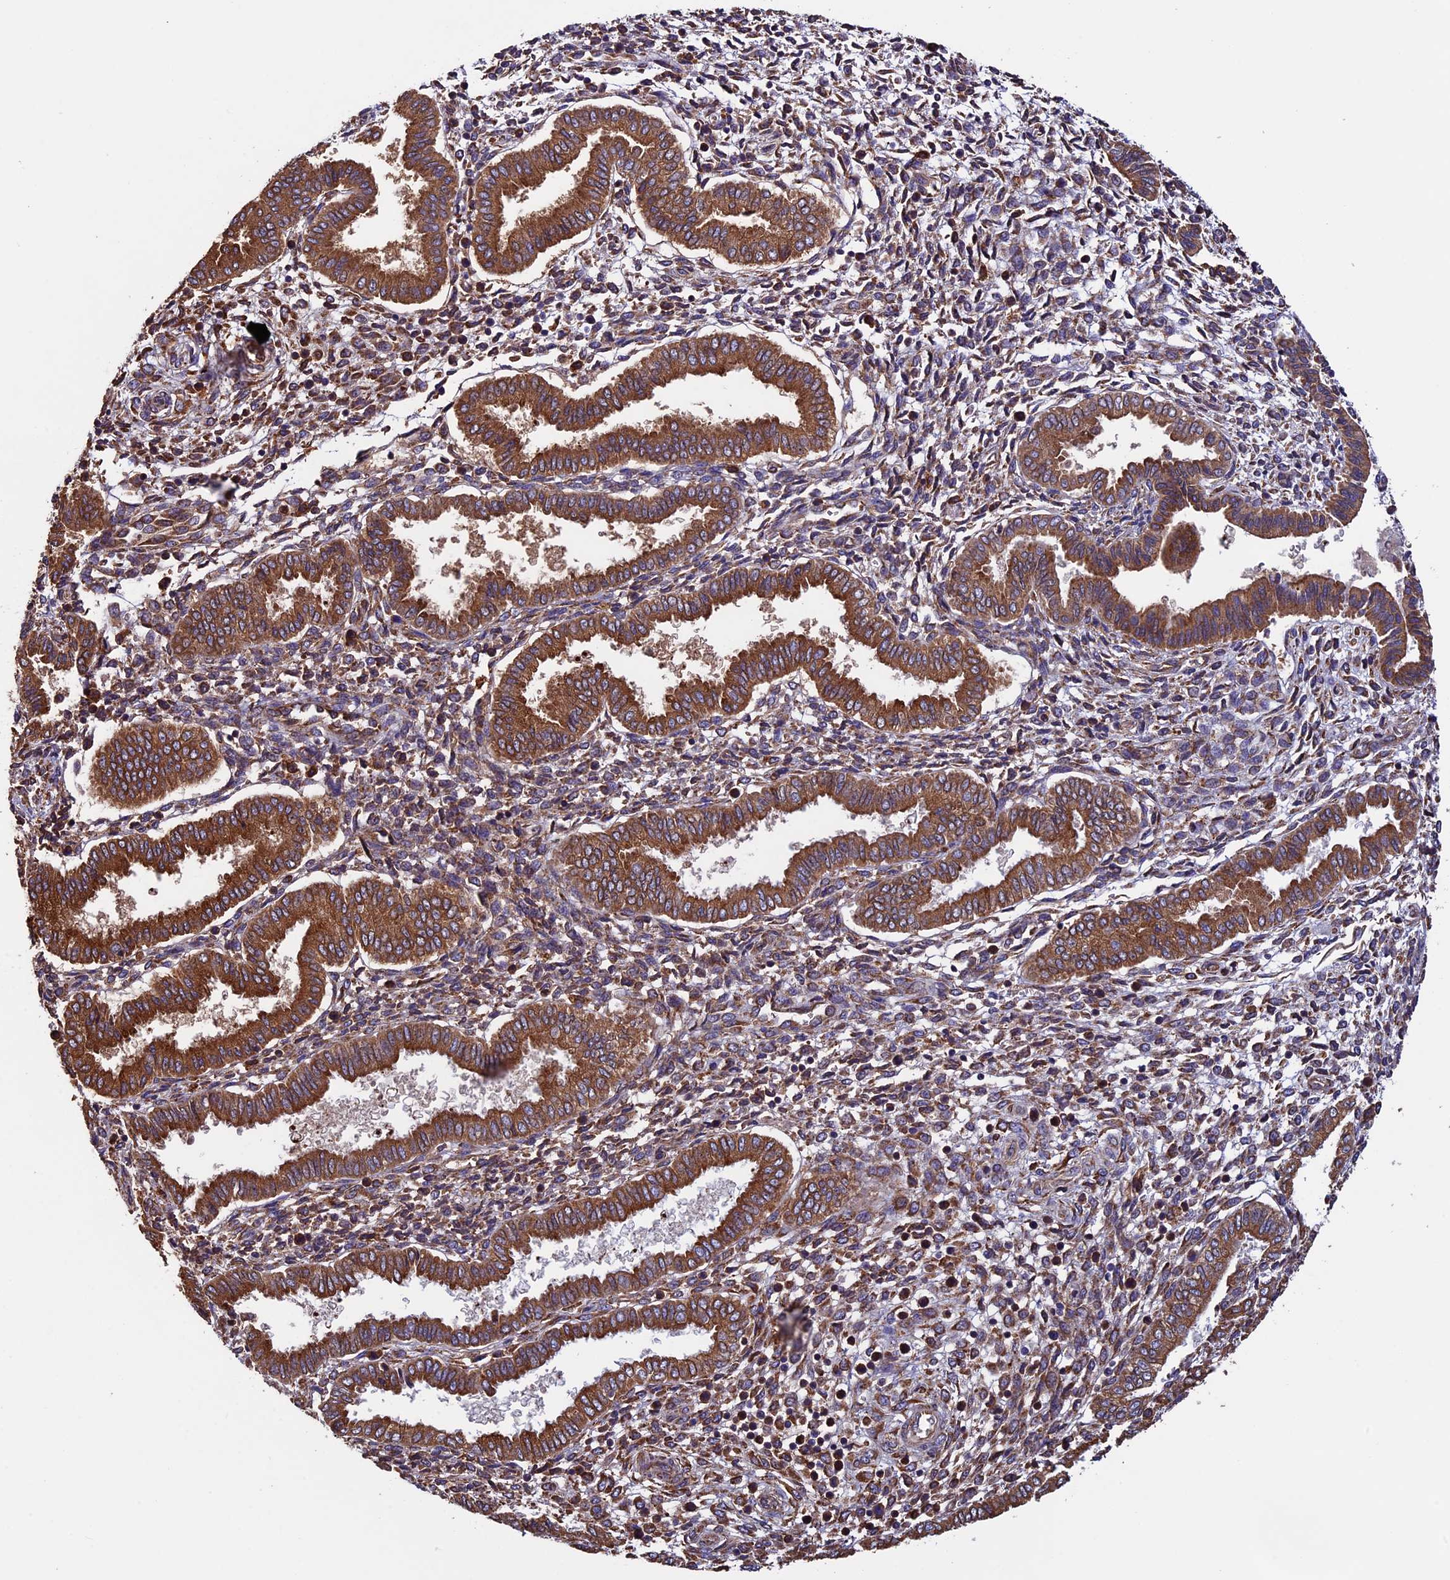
{"staining": {"intensity": "moderate", "quantity": "25%-75%", "location": "cytoplasmic/membranous"}, "tissue": "endometrium", "cell_type": "Cells in endometrial stroma", "image_type": "normal", "snomed": [{"axis": "morphology", "description": "Normal tissue, NOS"}, {"axis": "topography", "description": "Endometrium"}], "caption": "This photomicrograph shows immunohistochemistry staining of normal human endometrium, with medium moderate cytoplasmic/membranous positivity in approximately 25%-75% of cells in endometrial stroma.", "gene": "BTBD3", "patient": {"sex": "female", "age": 24}}